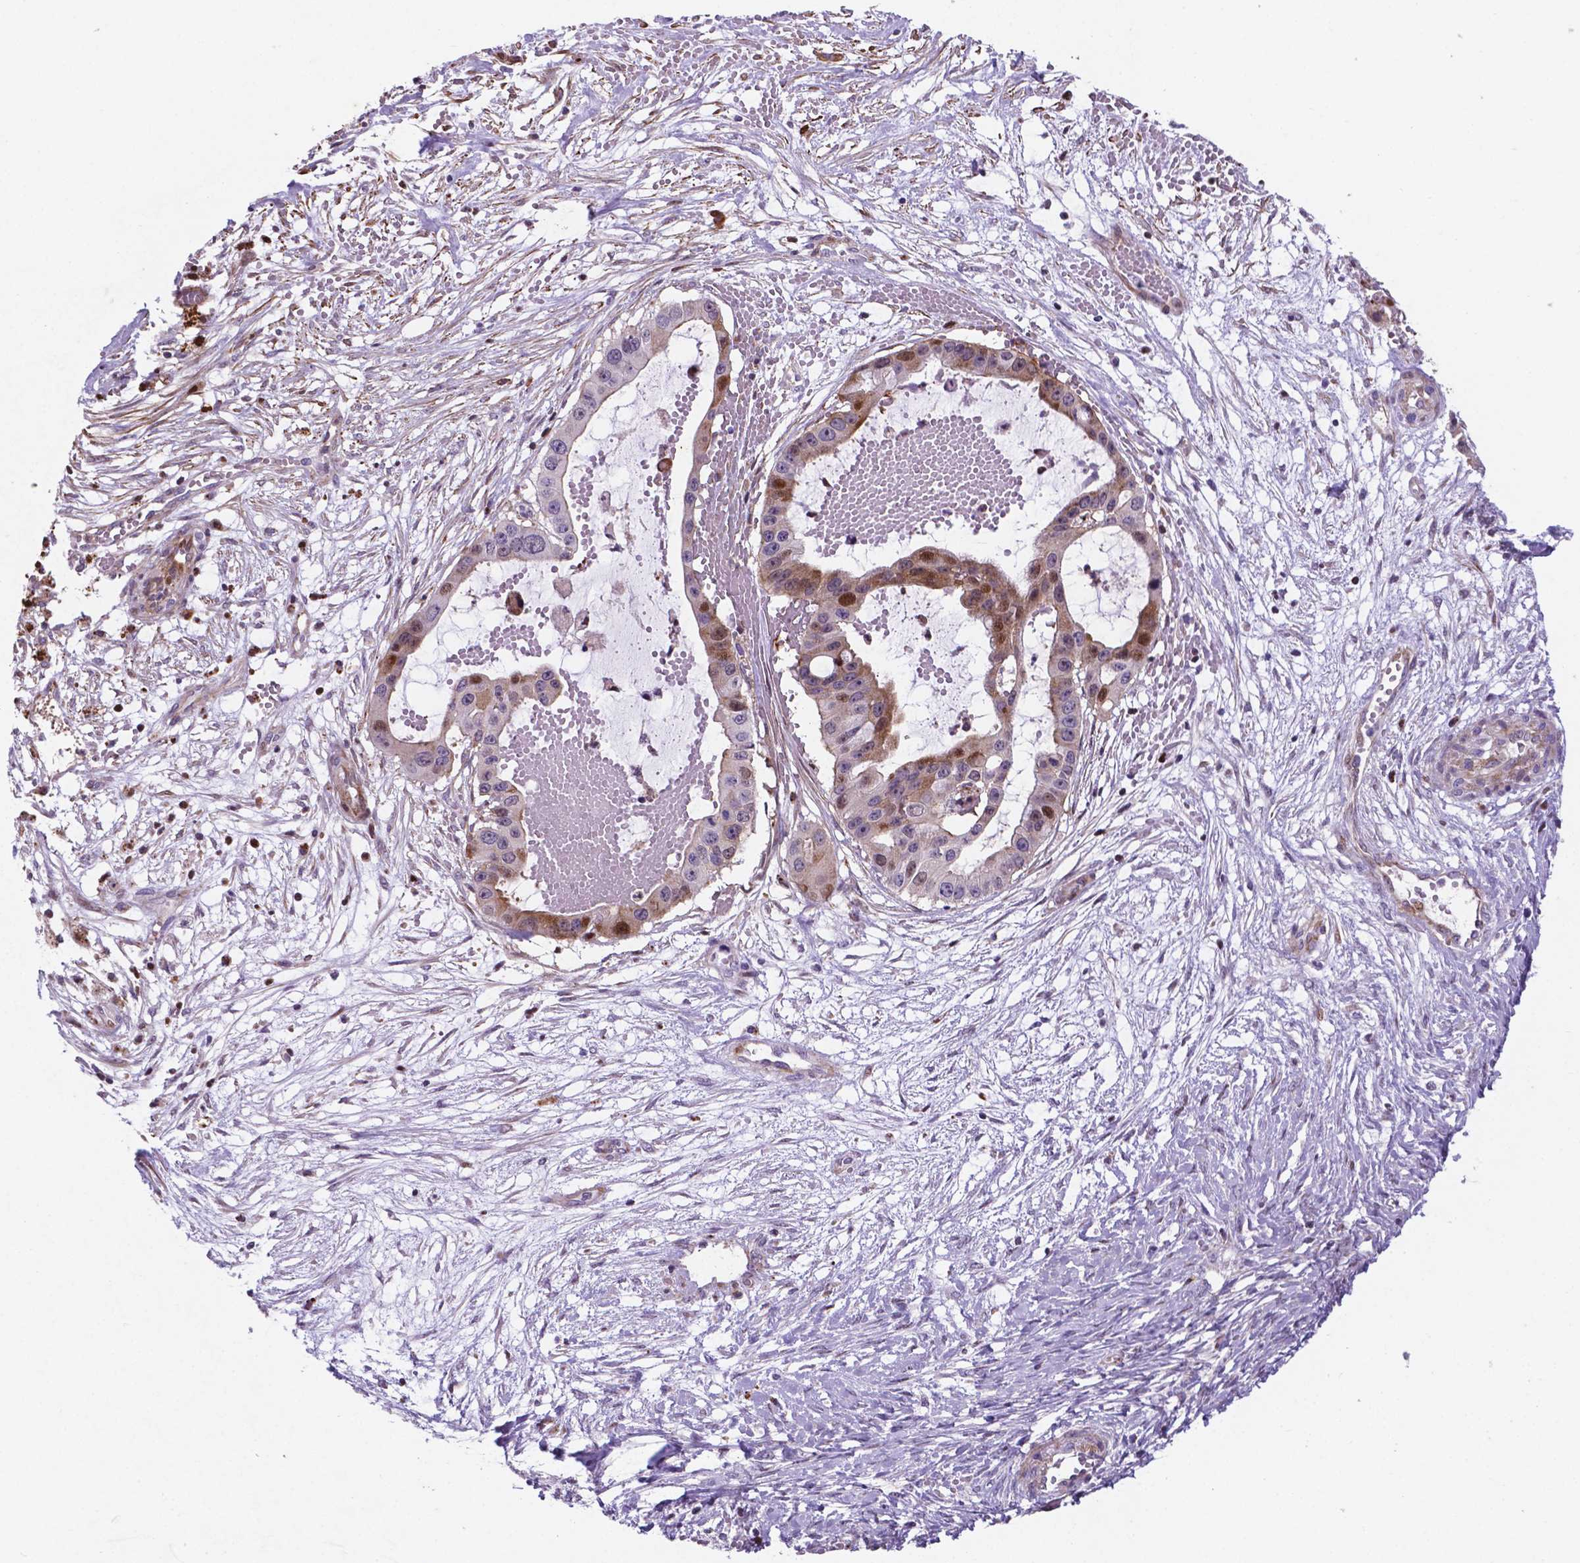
{"staining": {"intensity": "moderate", "quantity": "<25%", "location": "cytoplasmic/membranous,nuclear"}, "tissue": "ovarian cancer", "cell_type": "Tumor cells", "image_type": "cancer", "snomed": [{"axis": "morphology", "description": "Cystadenocarcinoma, serous, NOS"}, {"axis": "topography", "description": "Ovary"}], "caption": "Immunohistochemistry image of neoplastic tissue: ovarian cancer (serous cystadenocarcinoma) stained using immunohistochemistry (IHC) demonstrates low levels of moderate protein expression localized specifically in the cytoplasmic/membranous and nuclear of tumor cells, appearing as a cytoplasmic/membranous and nuclear brown color.", "gene": "TM4SF20", "patient": {"sex": "female", "age": 56}}